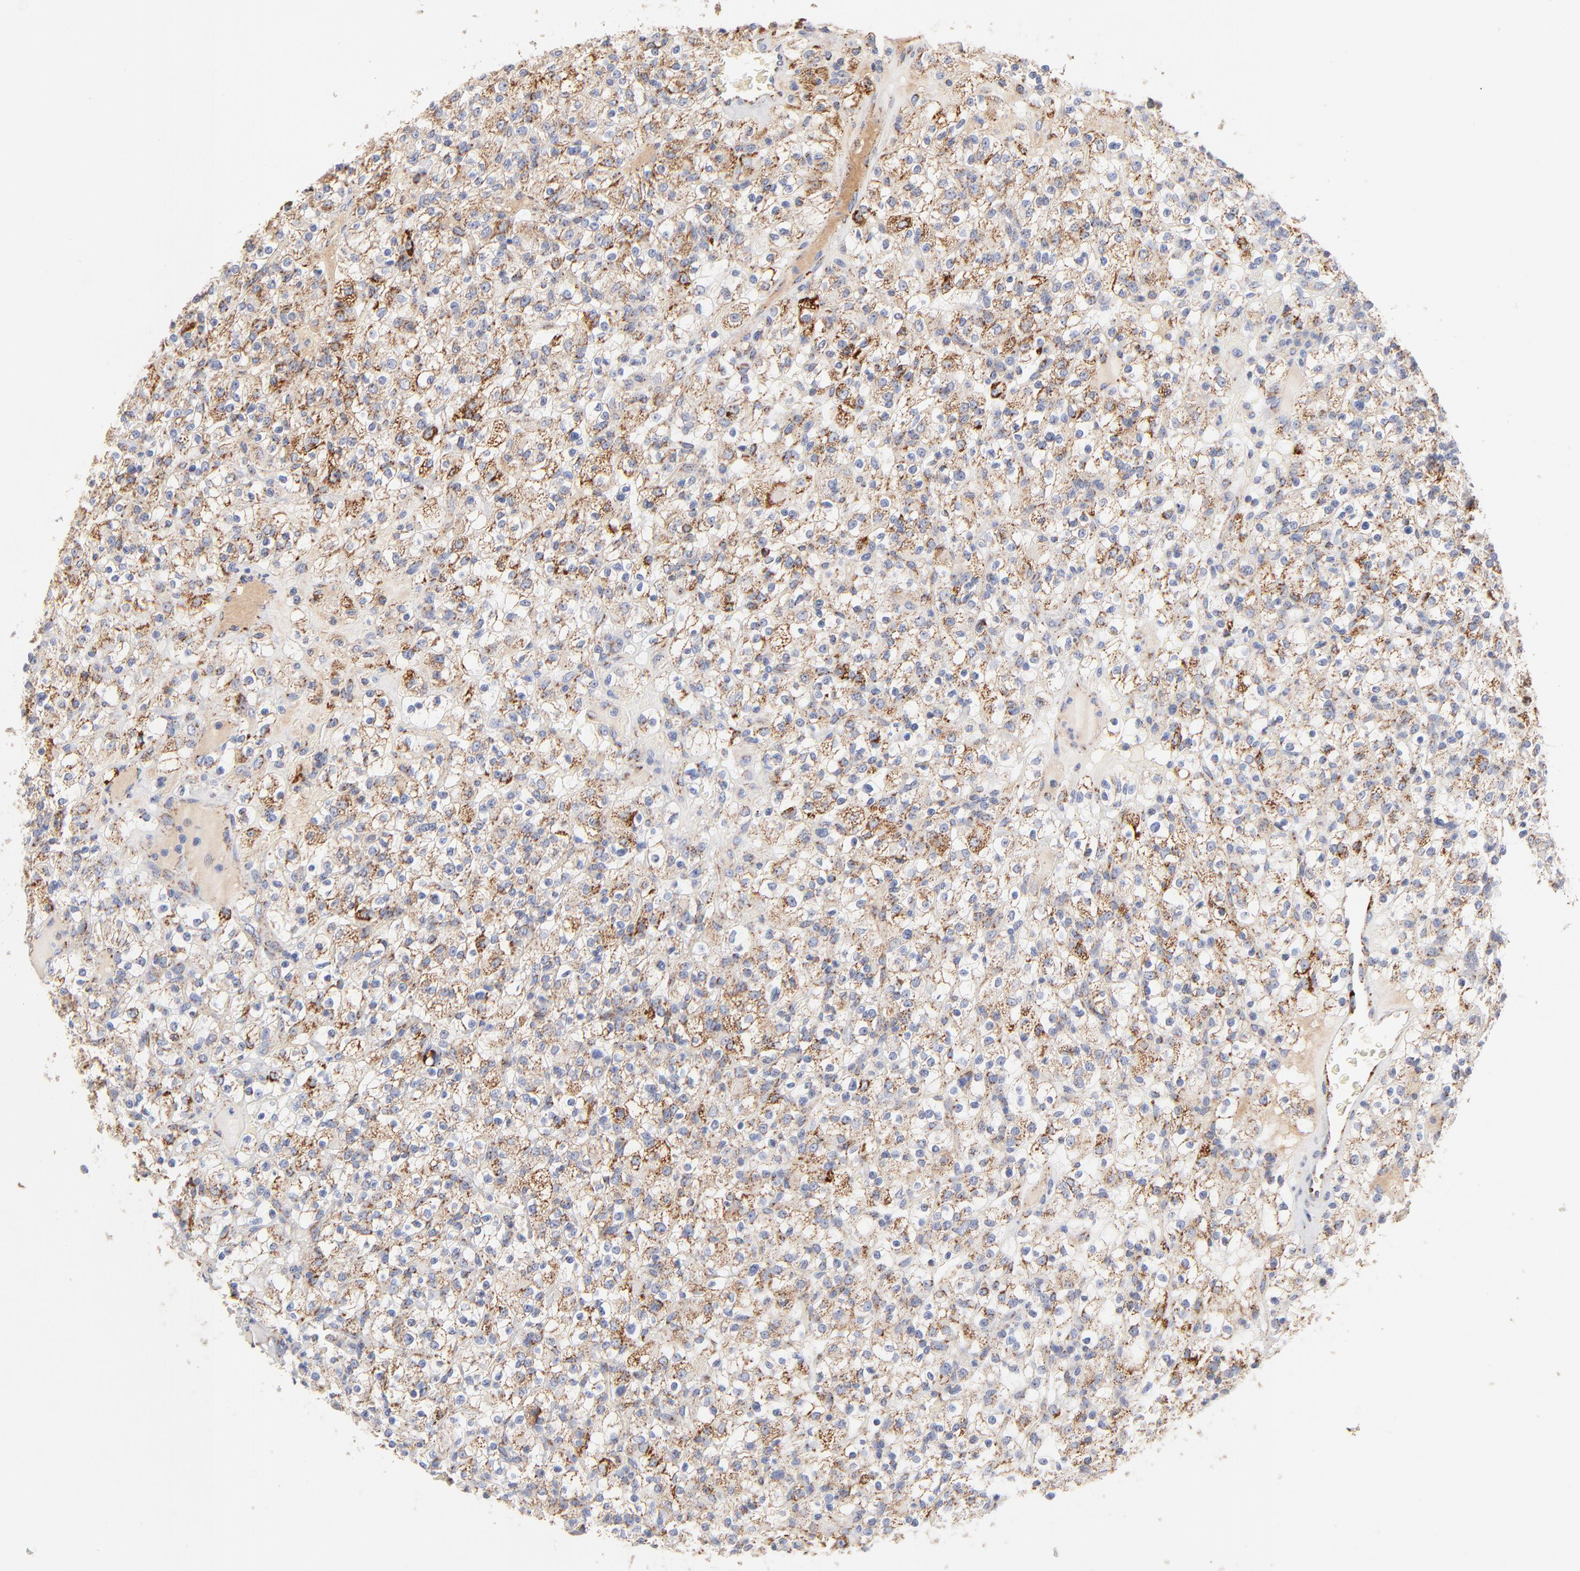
{"staining": {"intensity": "moderate", "quantity": ">75%", "location": "cytoplasmic/membranous"}, "tissue": "renal cancer", "cell_type": "Tumor cells", "image_type": "cancer", "snomed": [{"axis": "morphology", "description": "Normal tissue, NOS"}, {"axis": "morphology", "description": "Adenocarcinoma, NOS"}, {"axis": "topography", "description": "Kidney"}], "caption": "Renal cancer stained with a brown dye exhibits moderate cytoplasmic/membranous positive expression in approximately >75% of tumor cells.", "gene": "DLAT", "patient": {"sex": "female", "age": 72}}